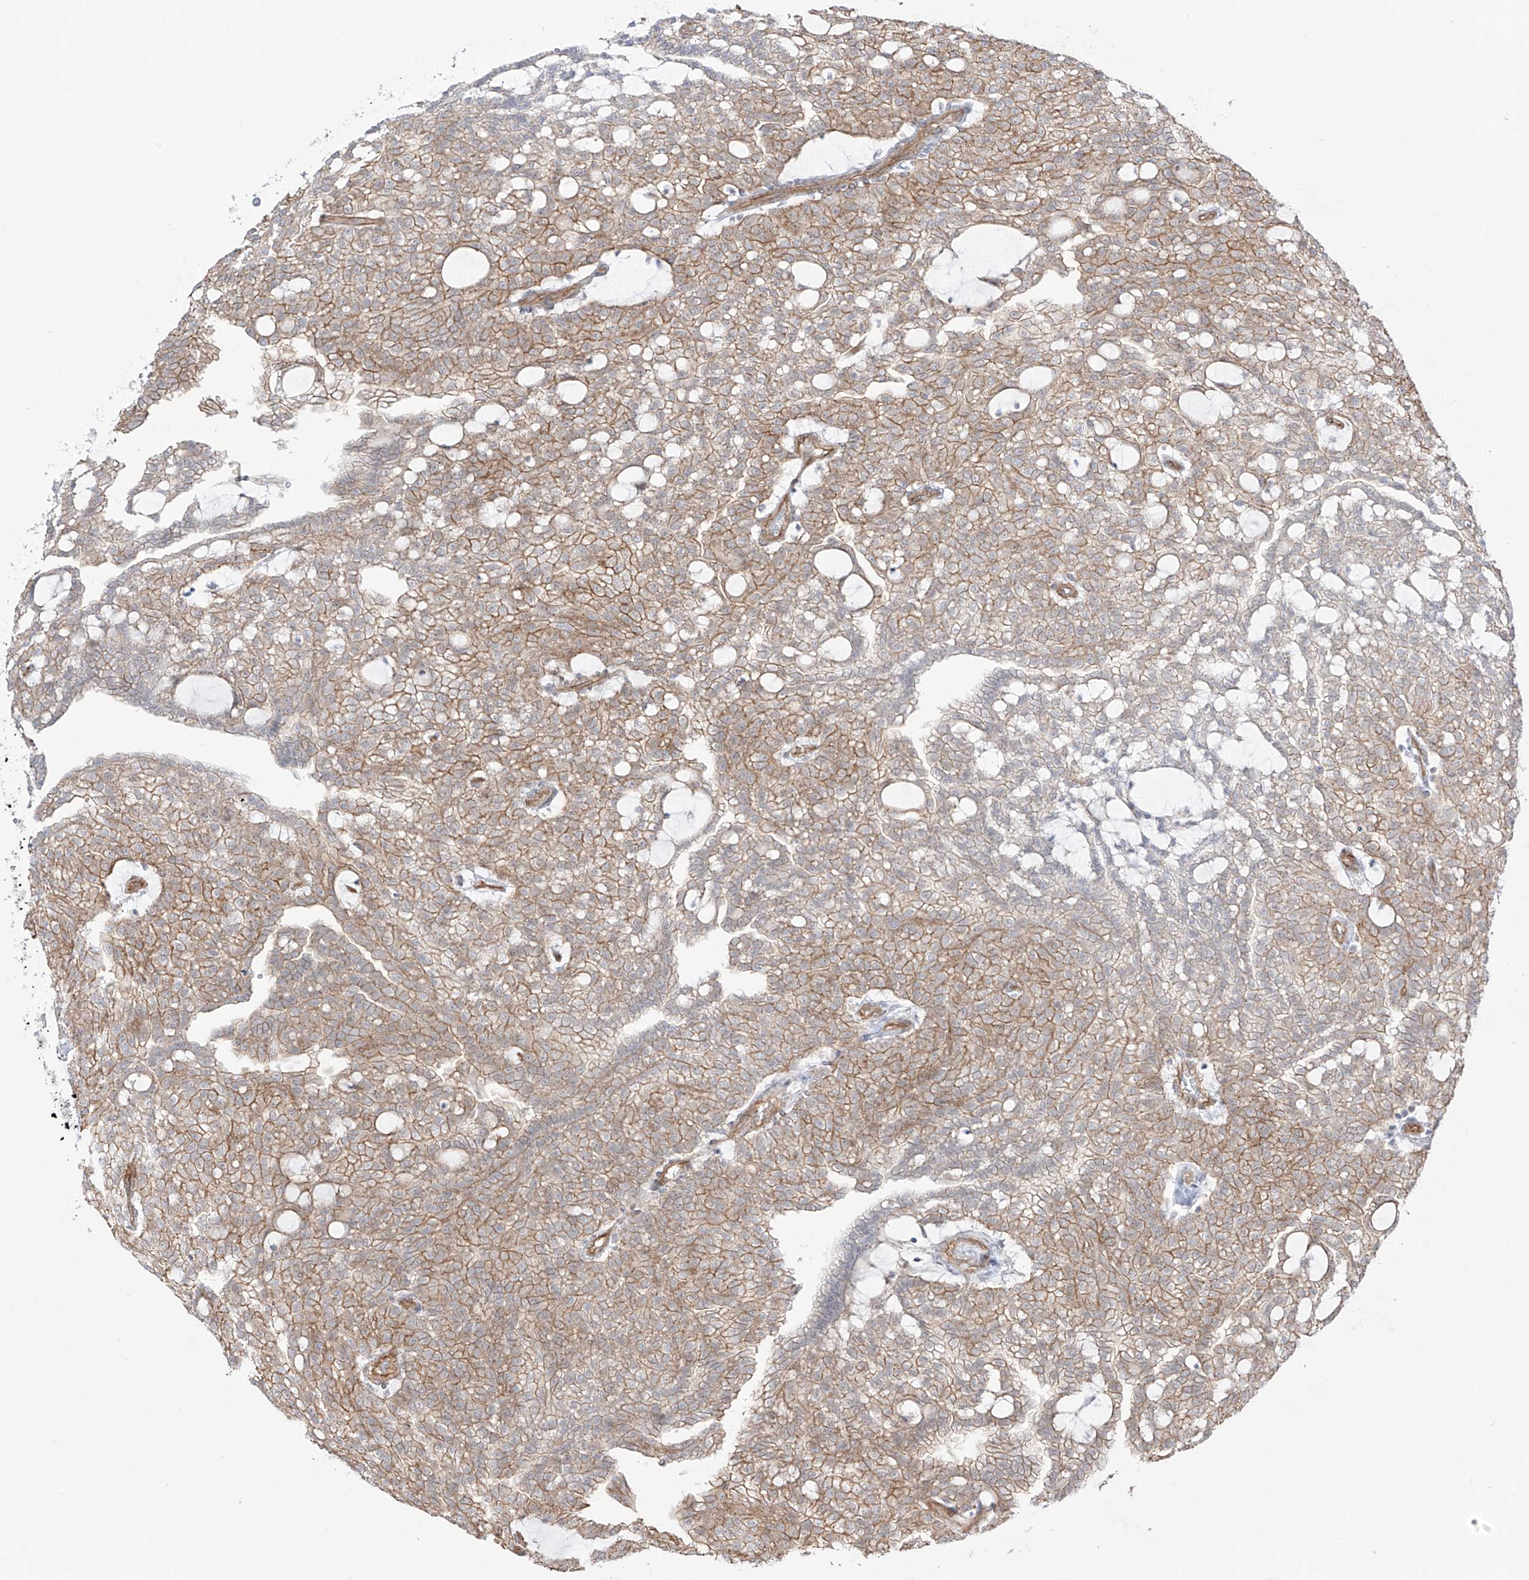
{"staining": {"intensity": "moderate", "quantity": "25%-75%", "location": "cytoplasmic/membranous"}, "tissue": "renal cancer", "cell_type": "Tumor cells", "image_type": "cancer", "snomed": [{"axis": "morphology", "description": "Adenocarcinoma, NOS"}, {"axis": "topography", "description": "Kidney"}], "caption": "Protein expression analysis of human adenocarcinoma (renal) reveals moderate cytoplasmic/membranous expression in about 25%-75% of tumor cells. (Stains: DAB (3,3'-diaminobenzidine) in brown, nuclei in blue, Microscopy: brightfield microscopy at high magnification).", "gene": "ZNF180", "patient": {"sex": "male", "age": 63}}